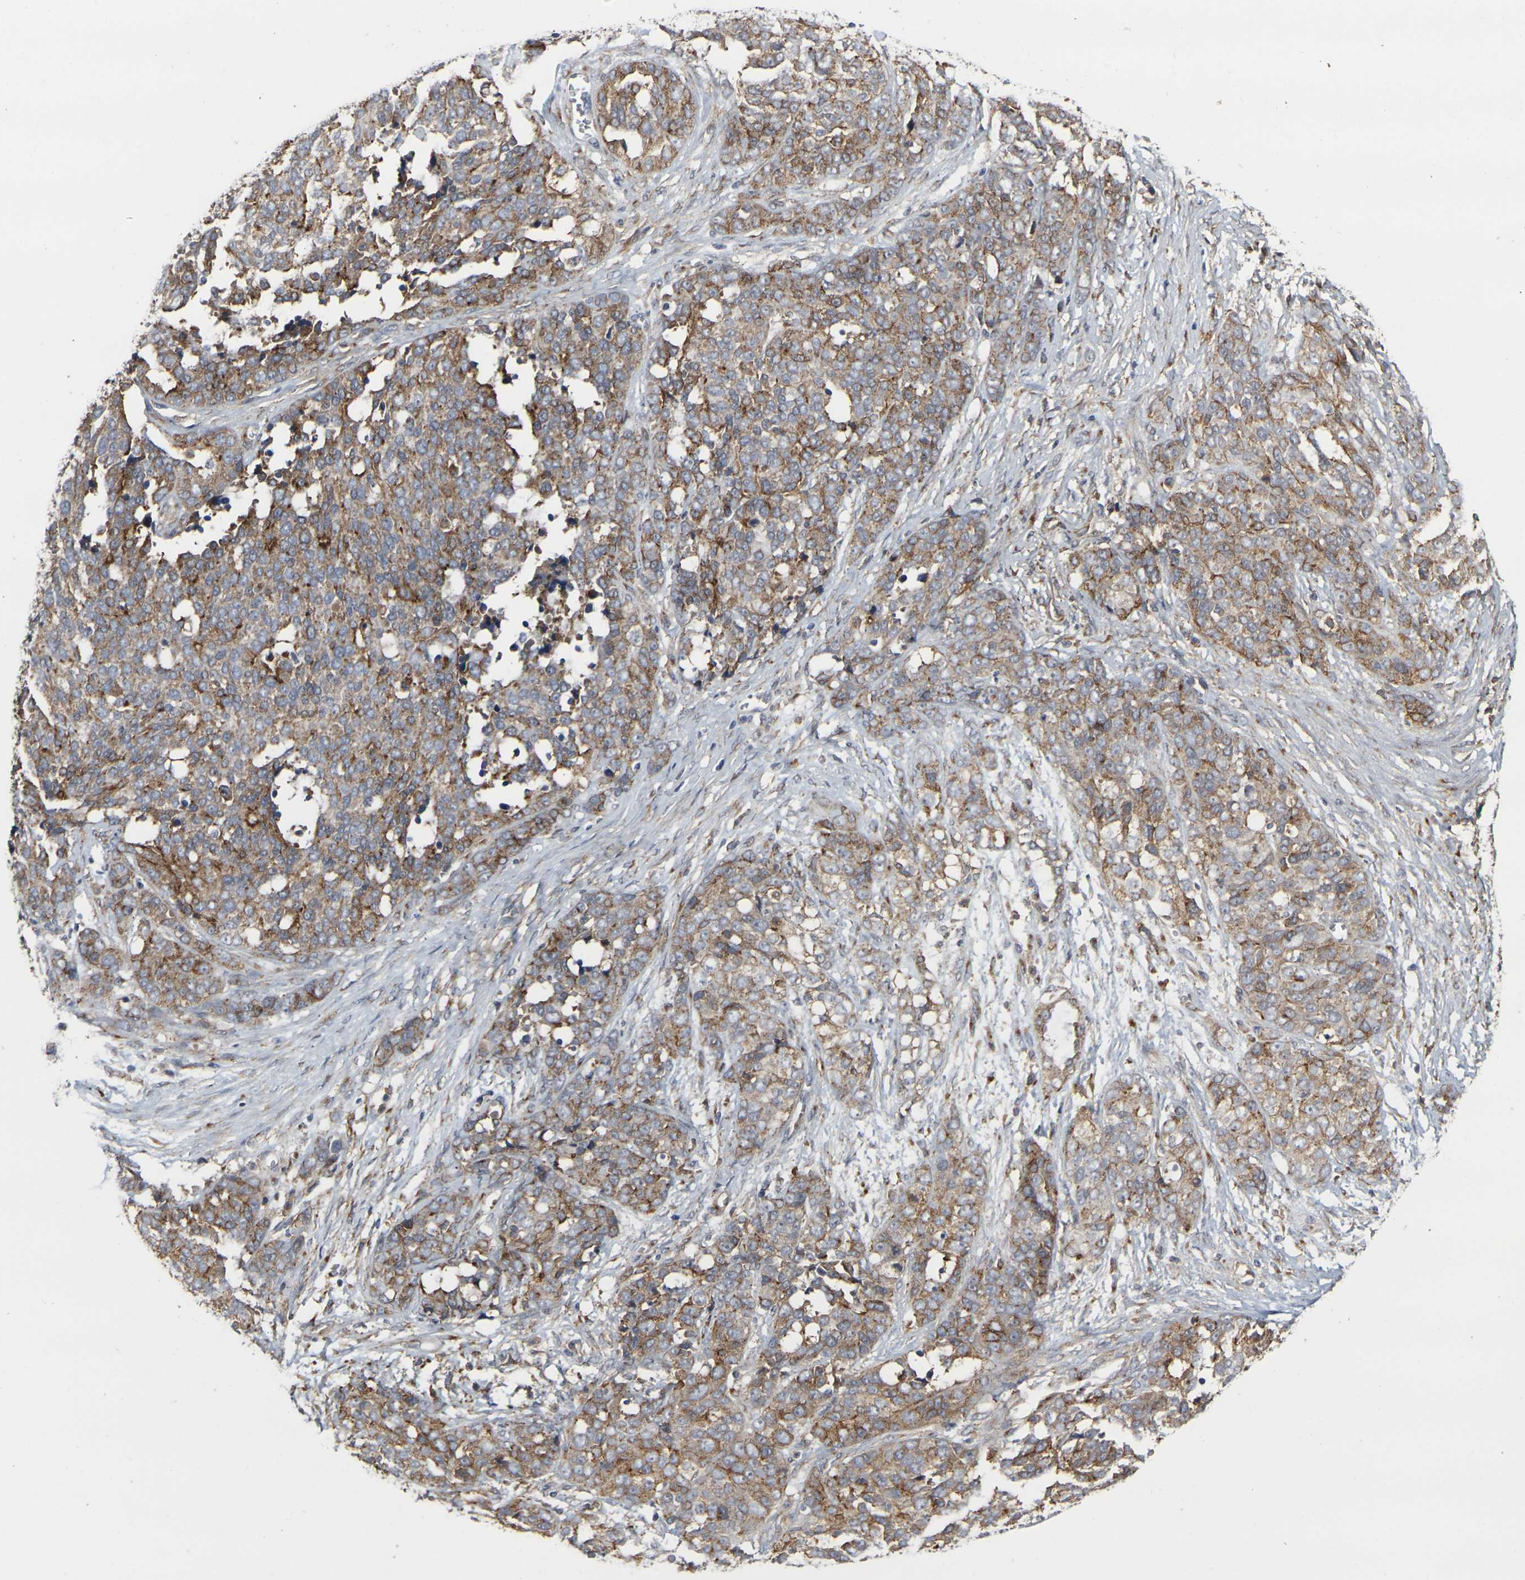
{"staining": {"intensity": "moderate", "quantity": ">75%", "location": "cytoplasmic/membranous"}, "tissue": "ovarian cancer", "cell_type": "Tumor cells", "image_type": "cancer", "snomed": [{"axis": "morphology", "description": "Cystadenocarcinoma, serous, NOS"}, {"axis": "topography", "description": "Ovary"}], "caption": "High-magnification brightfield microscopy of ovarian cancer stained with DAB (brown) and counterstained with hematoxylin (blue). tumor cells exhibit moderate cytoplasmic/membranous positivity is present in about>75% of cells.", "gene": "MYOF", "patient": {"sex": "female", "age": 44}}